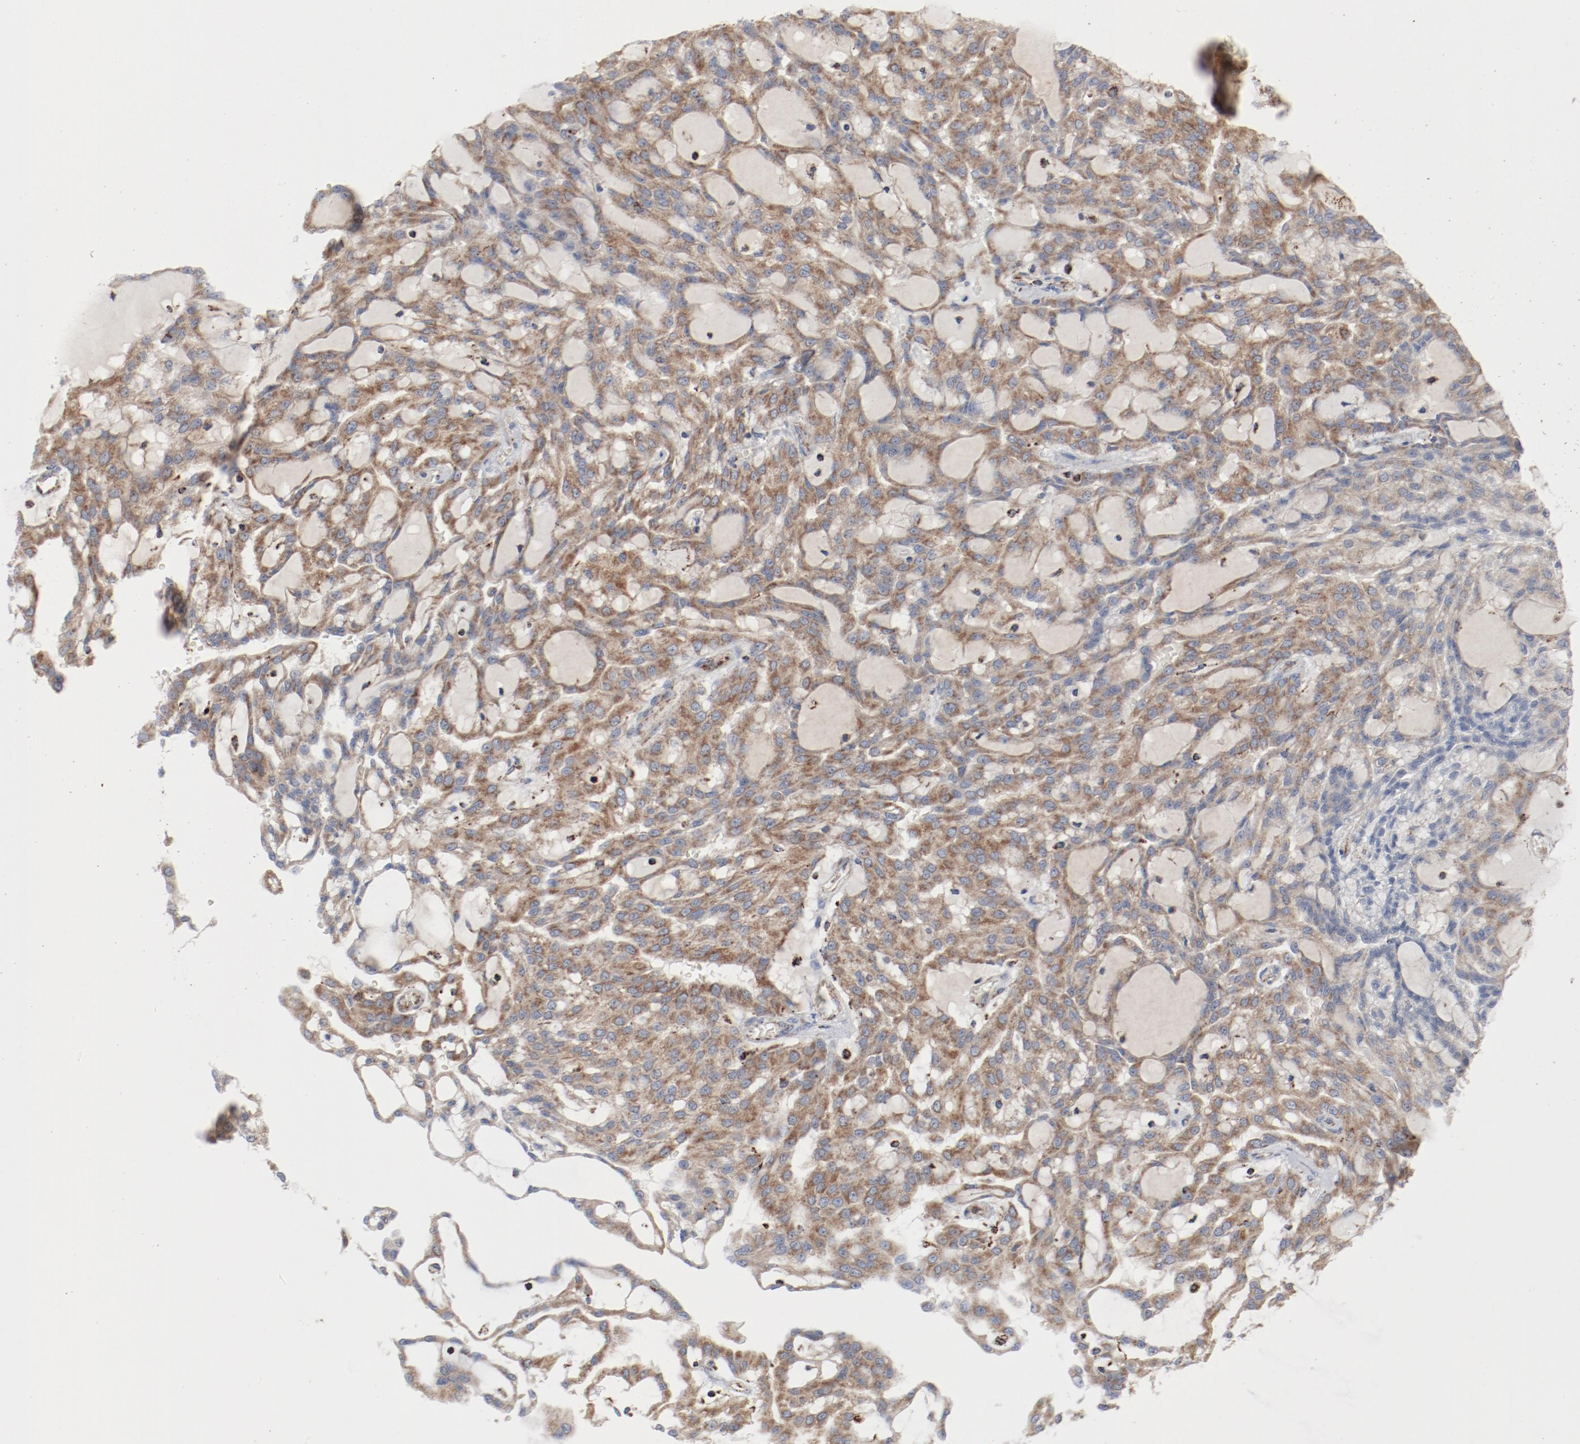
{"staining": {"intensity": "moderate", "quantity": ">75%", "location": "cytoplasmic/membranous"}, "tissue": "renal cancer", "cell_type": "Tumor cells", "image_type": "cancer", "snomed": [{"axis": "morphology", "description": "Adenocarcinoma, NOS"}, {"axis": "topography", "description": "Kidney"}], "caption": "Renal cancer tissue shows moderate cytoplasmic/membranous staining in about >75% of tumor cells (DAB IHC, brown staining for protein, blue staining for nuclei).", "gene": "SETD3", "patient": {"sex": "male", "age": 63}}